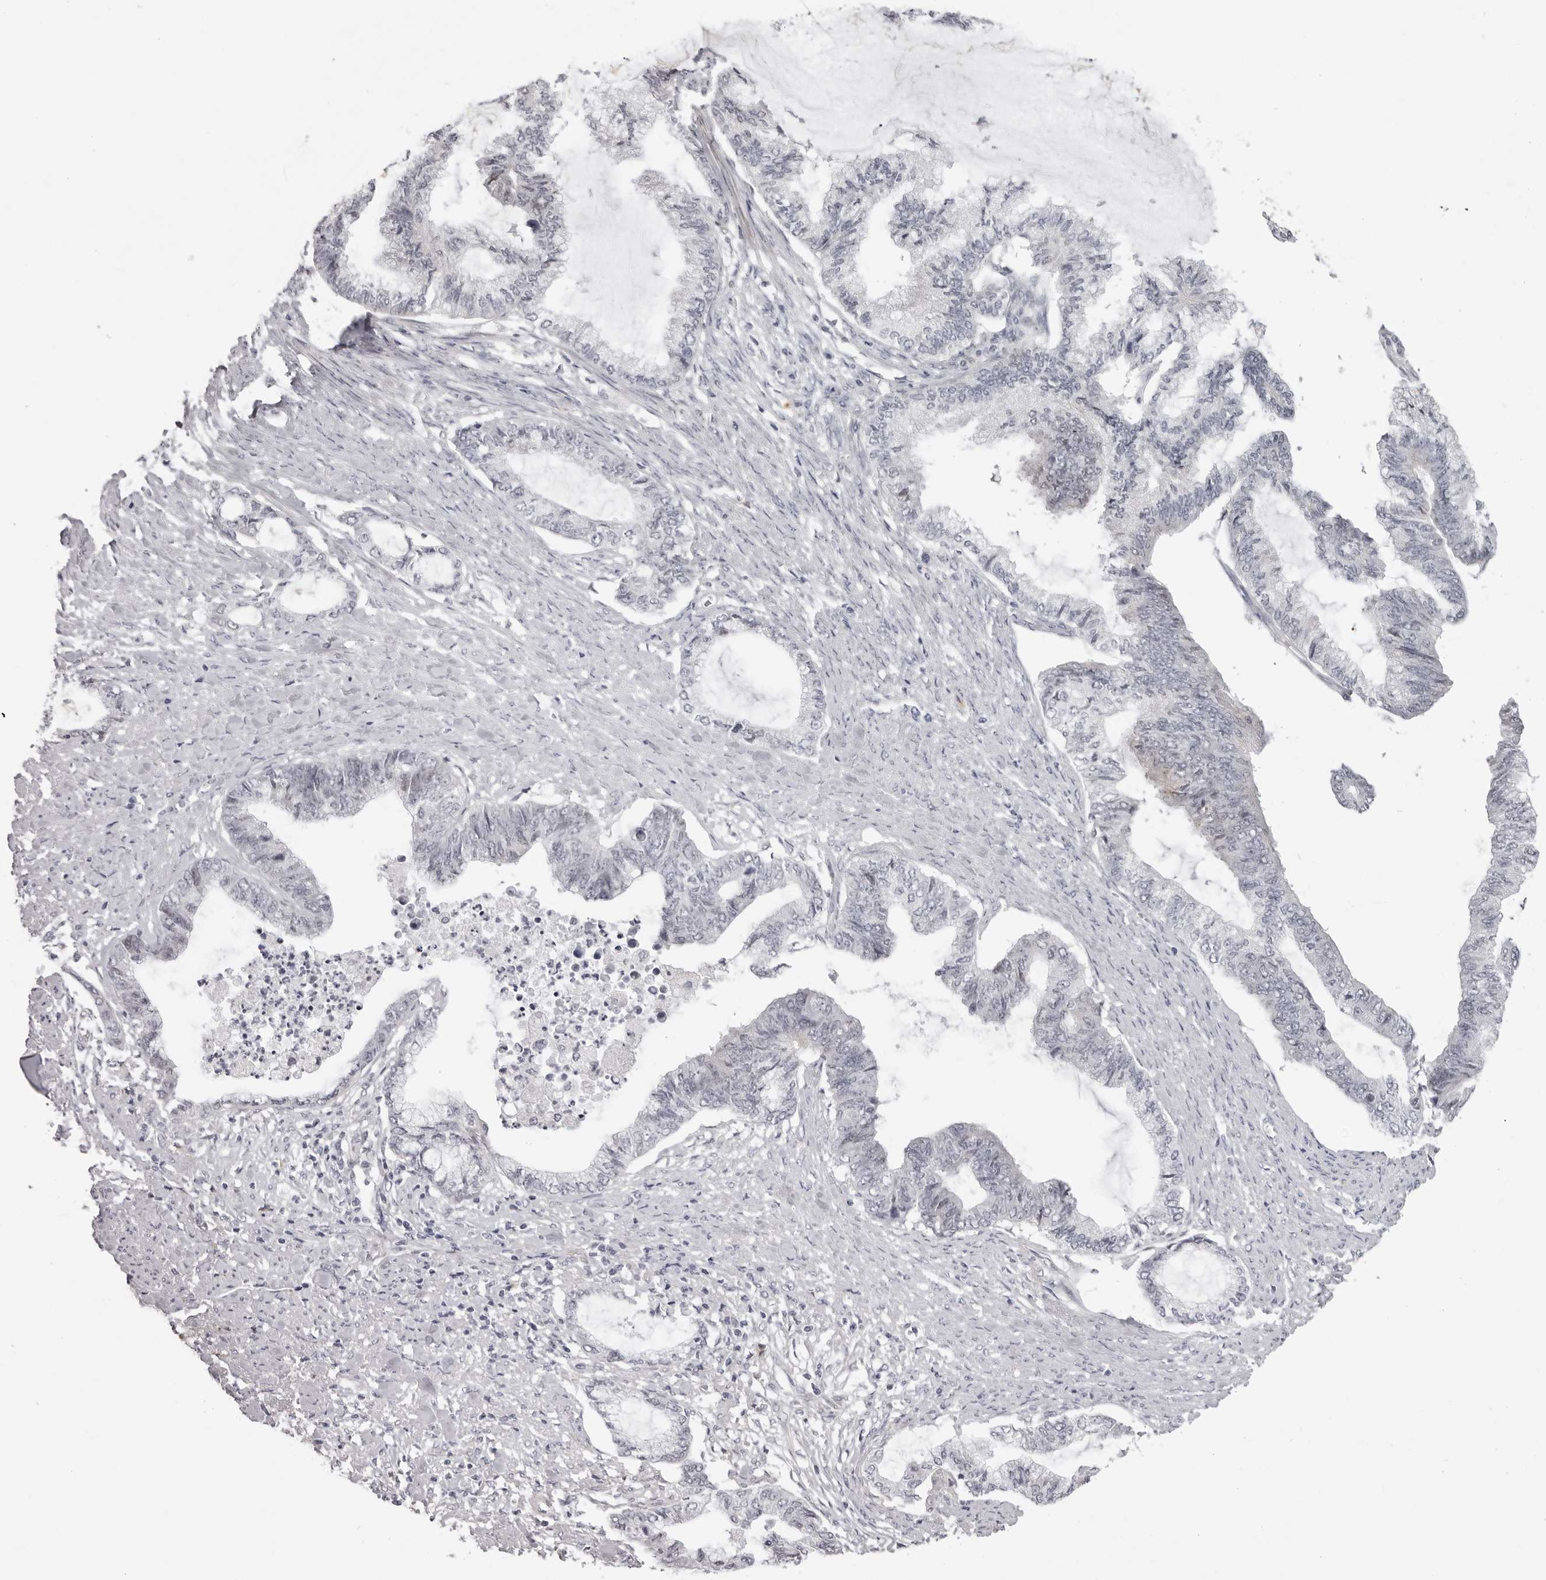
{"staining": {"intensity": "negative", "quantity": "none", "location": "none"}, "tissue": "endometrial cancer", "cell_type": "Tumor cells", "image_type": "cancer", "snomed": [{"axis": "morphology", "description": "Adenocarcinoma, NOS"}, {"axis": "topography", "description": "Endometrium"}], "caption": "An immunohistochemistry histopathology image of endometrial adenocarcinoma is shown. There is no staining in tumor cells of endometrial adenocarcinoma.", "gene": "SUGCT", "patient": {"sex": "female", "age": 86}}